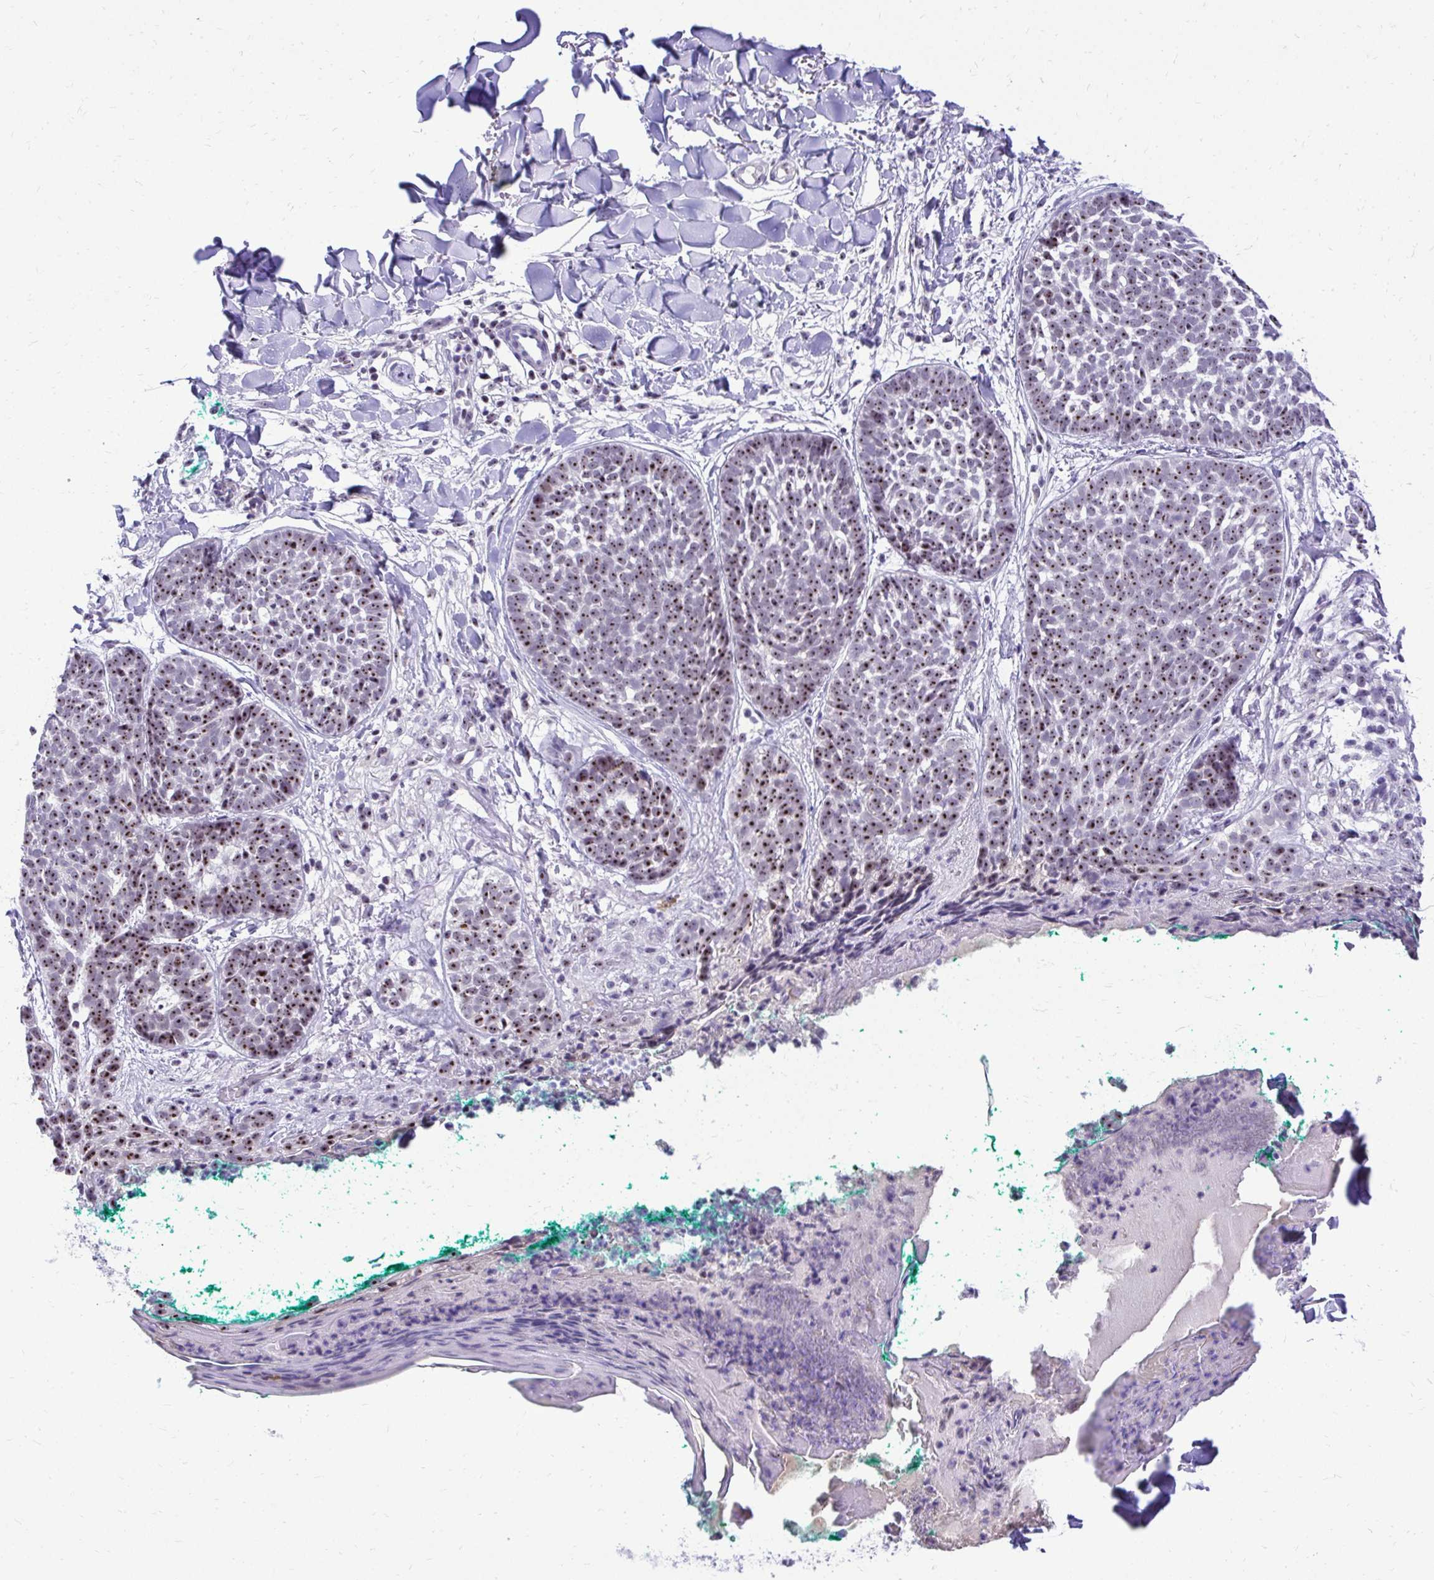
{"staining": {"intensity": "moderate", "quantity": ">75%", "location": "nuclear"}, "tissue": "skin cancer", "cell_type": "Tumor cells", "image_type": "cancer", "snomed": [{"axis": "morphology", "description": "Basal cell carcinoma"}, {"axis": "topography", "description": "Skin"}, {"axis": "topography", "description": "Skin of neck"}, {"axis": "topography", "description": "Skin of shoulder"}, {"axis": "topography", "description": "Skin of back"}], "caption": "Protein analysis of skin basal cell carcinoma tissue demonstrates moderate nuclear staining in approximately >75% of tumor cells. The staining was performed using DAB (3,3'-diaminobenzidine) to visualize the protein expression in brown, while the nuclei were stained in blue with hematoxylin (Magnification: 20x).", "gene": "NIFK", "patient": {"sex": "male", "age": 80}}